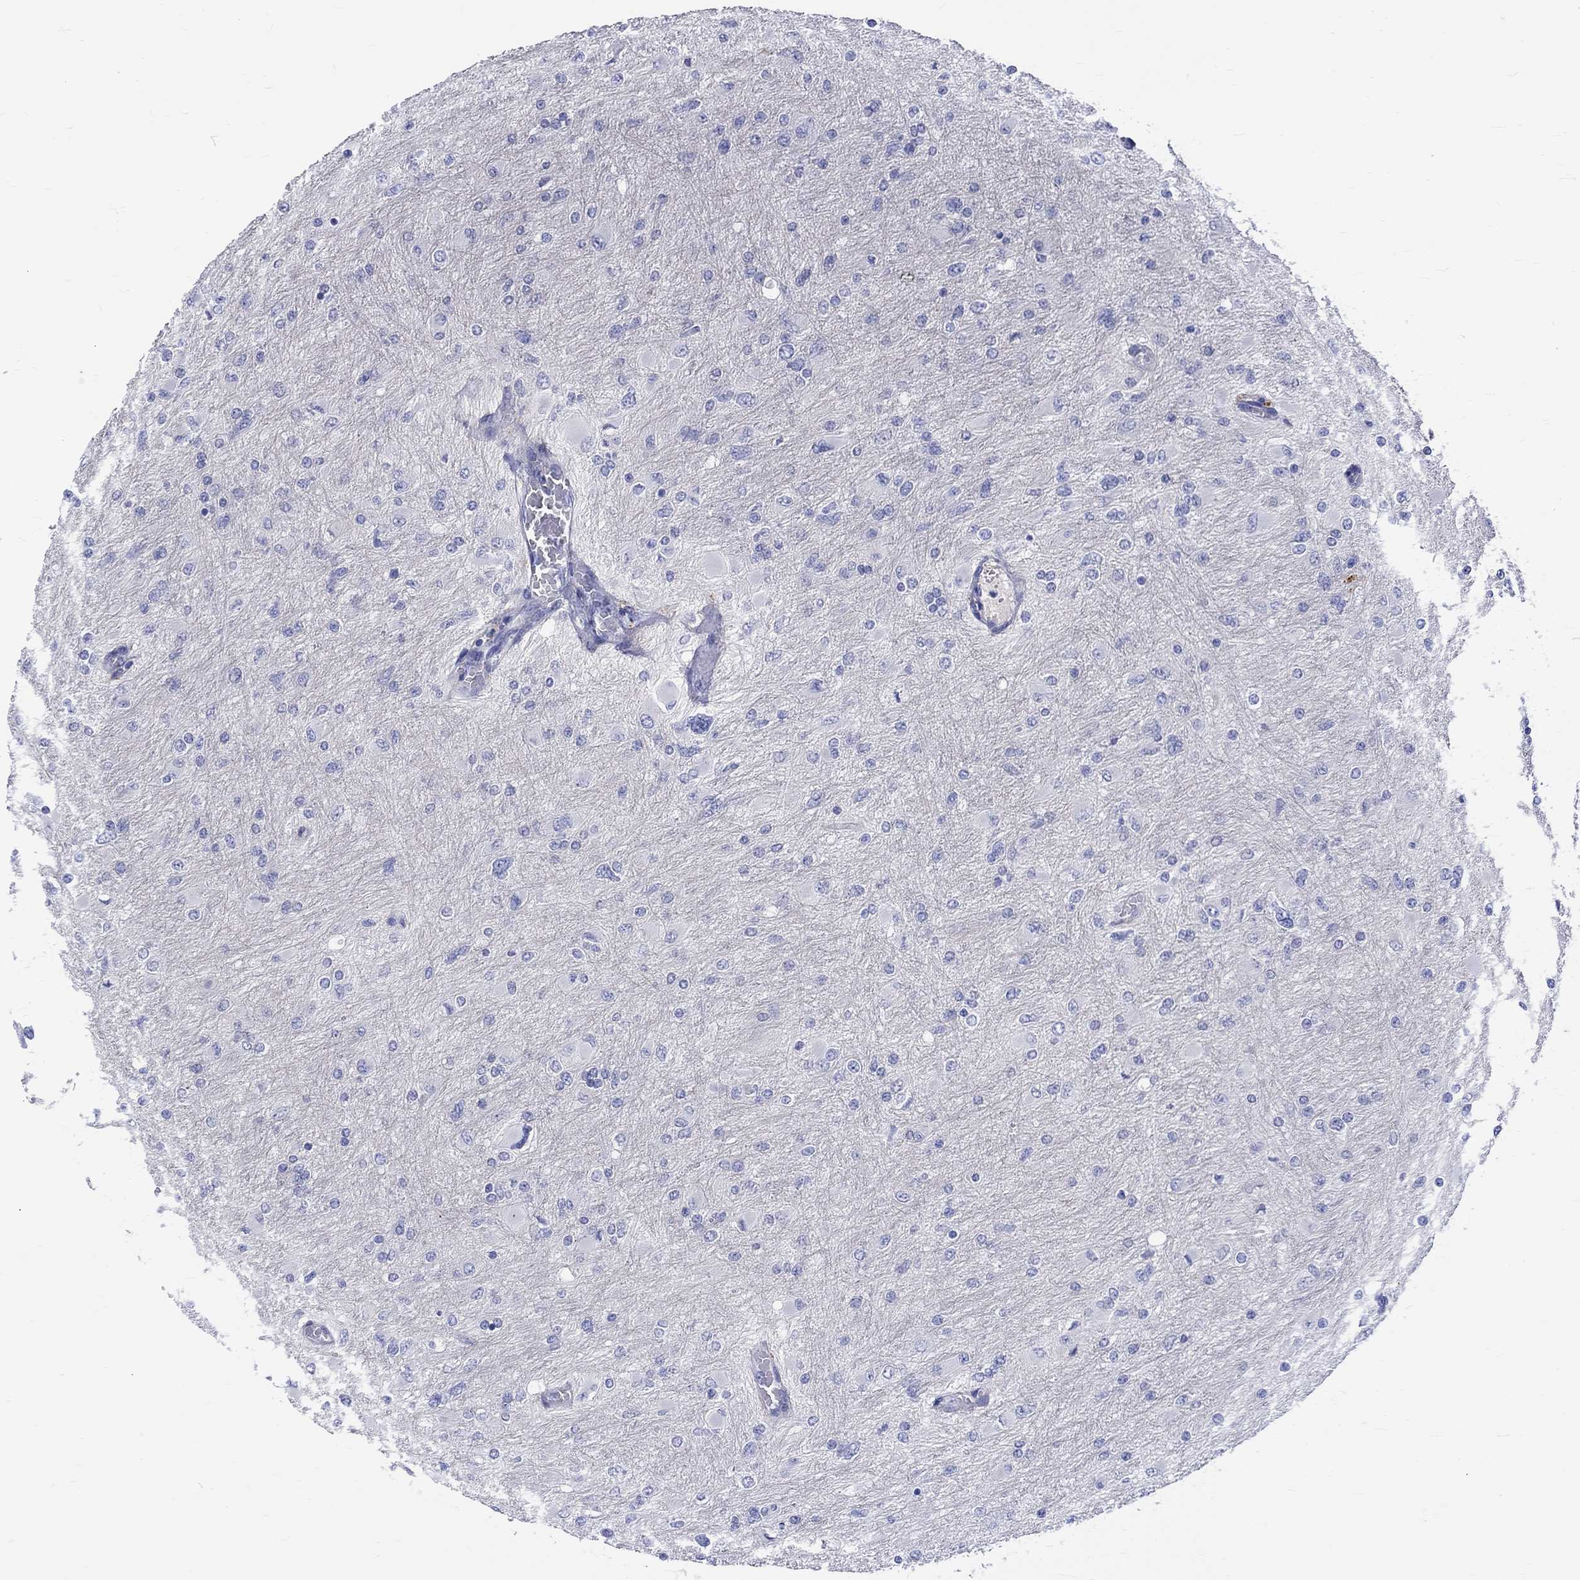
{"staining": {"intensity": "negative", "quantity": "none", "location": "none"}, "tissue": "glioma", "cell_type": "Tumor cells", "image_type": "cancer", "snomed": [{"axis": "morphology", "description": "Glioma, malignant, High grade"}, {"axis": "topography", "description": "Cerebral cortex"}], "caption": "Tumor cells are negative for brown protein staining in malignant high-grade glioma.", "gene": "SH2D7", "patient": {"sex": "female", "age": 36}}